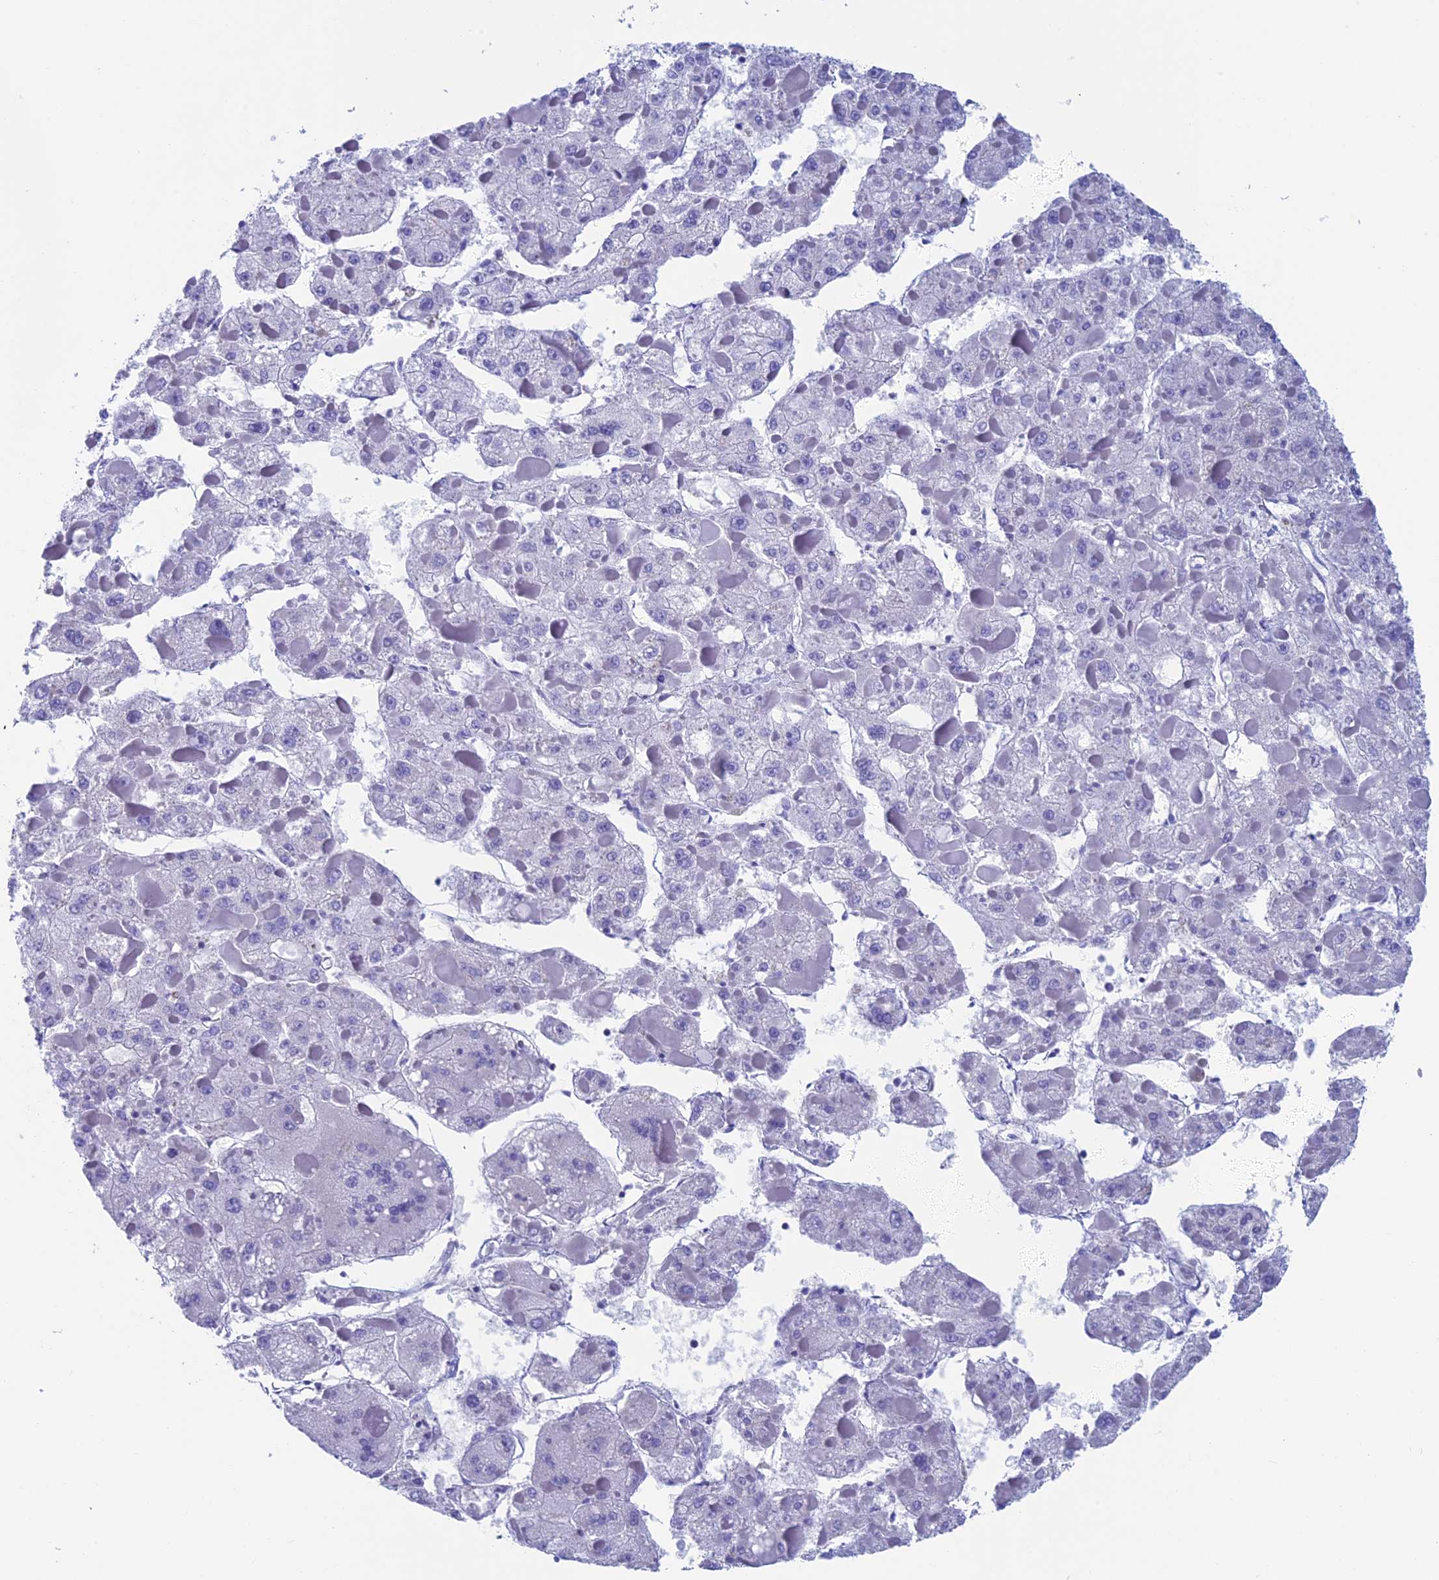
{"staining": {"intensity": "negative", "quantity": "none", "location": "none"}, "tissue": "liver cancer", "cell_type": "Tumor cells", "image_type": "cancer", "snomed": [{"axis": "morphology", "description": "Carcinoma, Hepatocellular, NOS"}, {"axis": "topography", "description": "Liver"}], "caption": "The micrograph shows no significant staining in tumor cells of liver cancer. (DAB immunohistochemistry (IHC) visualized using brightfield microscopy, high magnification).", "gene": "SEPTIN1", "patient": {"sex": "female", "age": 73}}